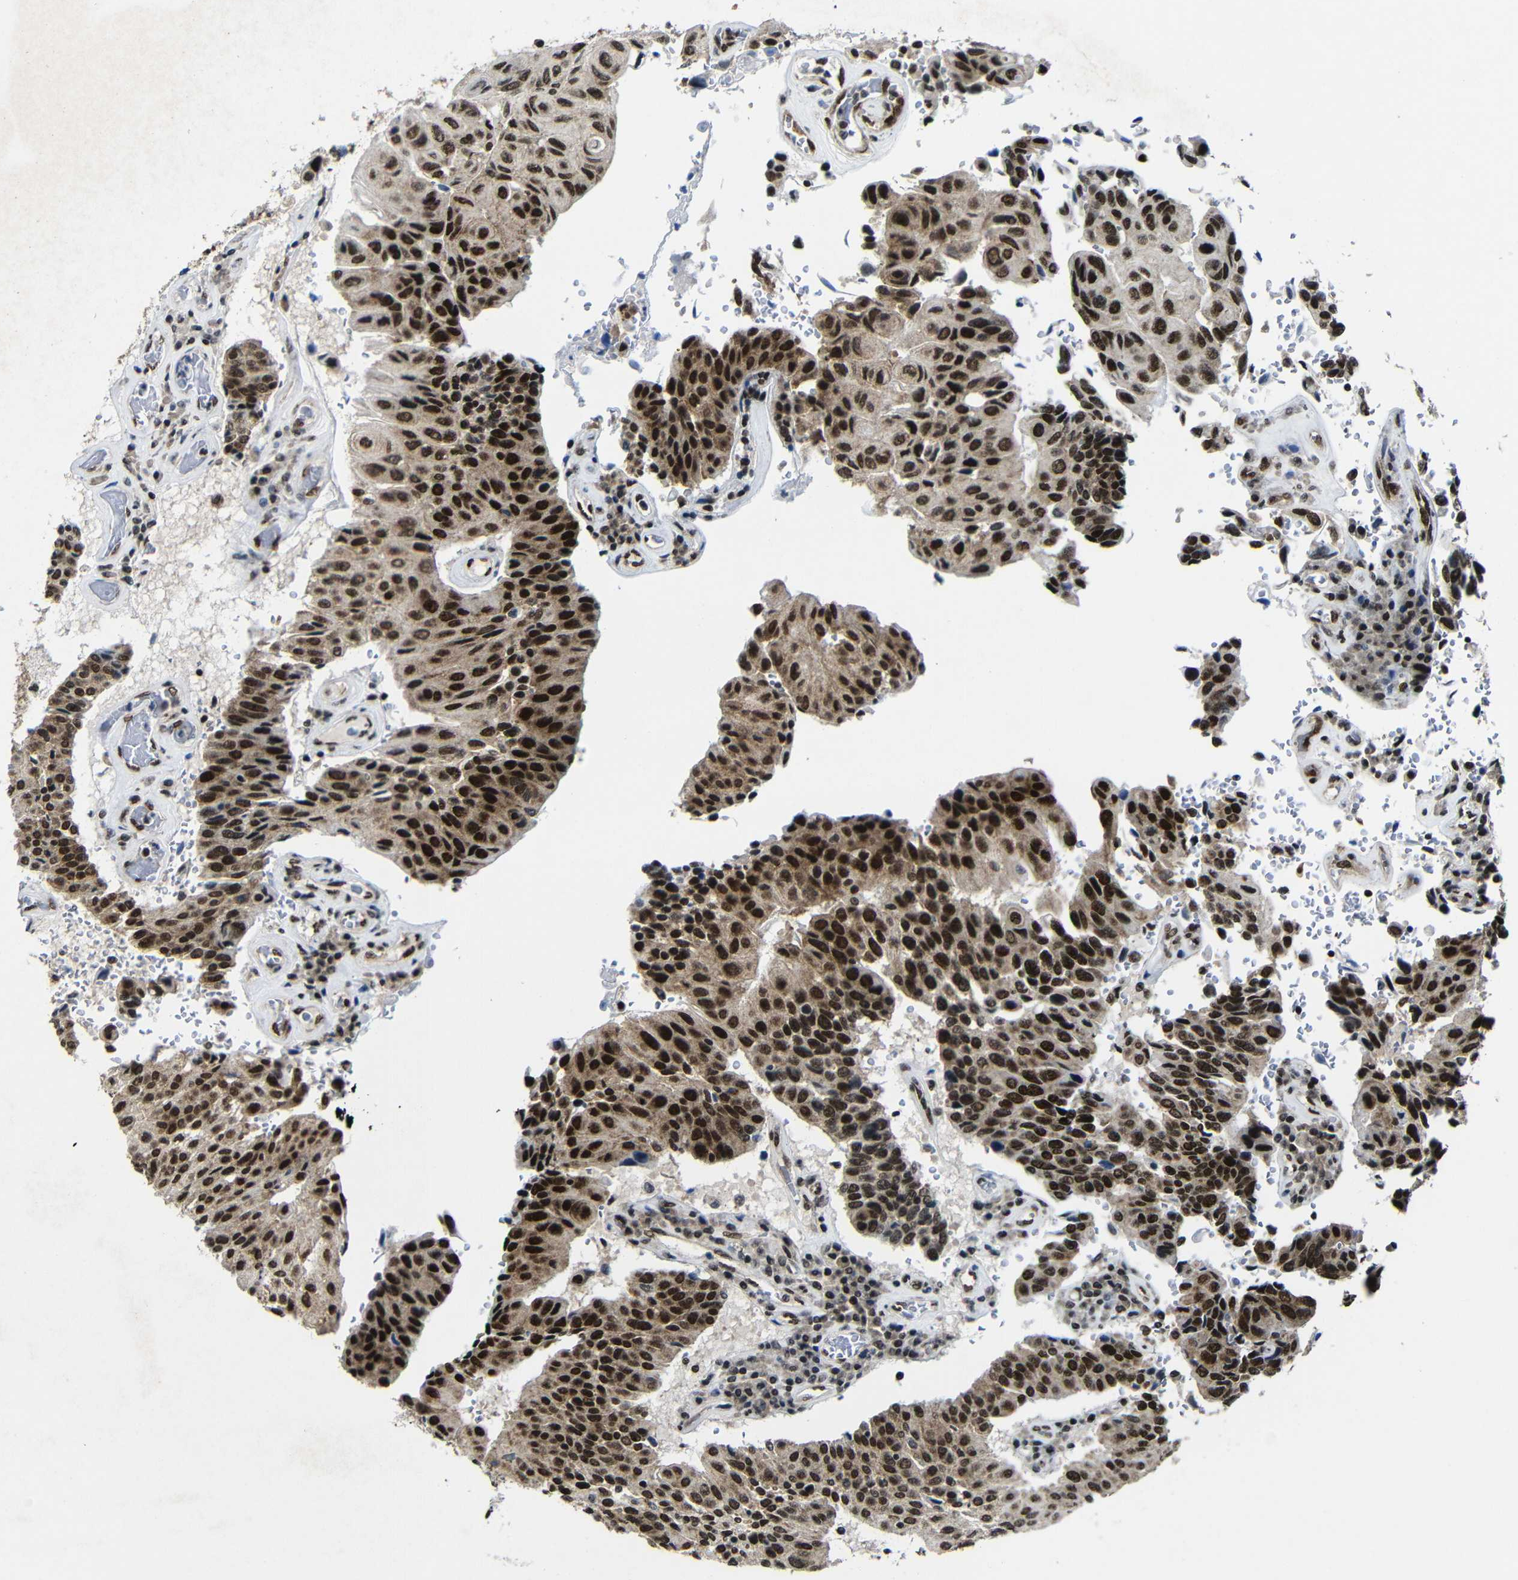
{"staining": {"intensity": "strong", "quantity": ">75%", "location": "cytoplasmic/membranous,nuclear"}, "tissue": "urothelial cancer", "cell_type": "Tumor cells", "image_type": "cancer", "snomed": [{"axis": "morphology", "description": "Urothelial carcinoma, High grade"}, {"axis": "topography", "description": "Urinary bladder"}], "caption": "Urothelial carcinoma (high-grade) stained with a brown dye displays strong cytoplasmic/membranous and nuclear positive positivity in approximately >75% of tumor cells.", "gene": "PTBP1", "patient": {"sex": "male", "age": 66}}